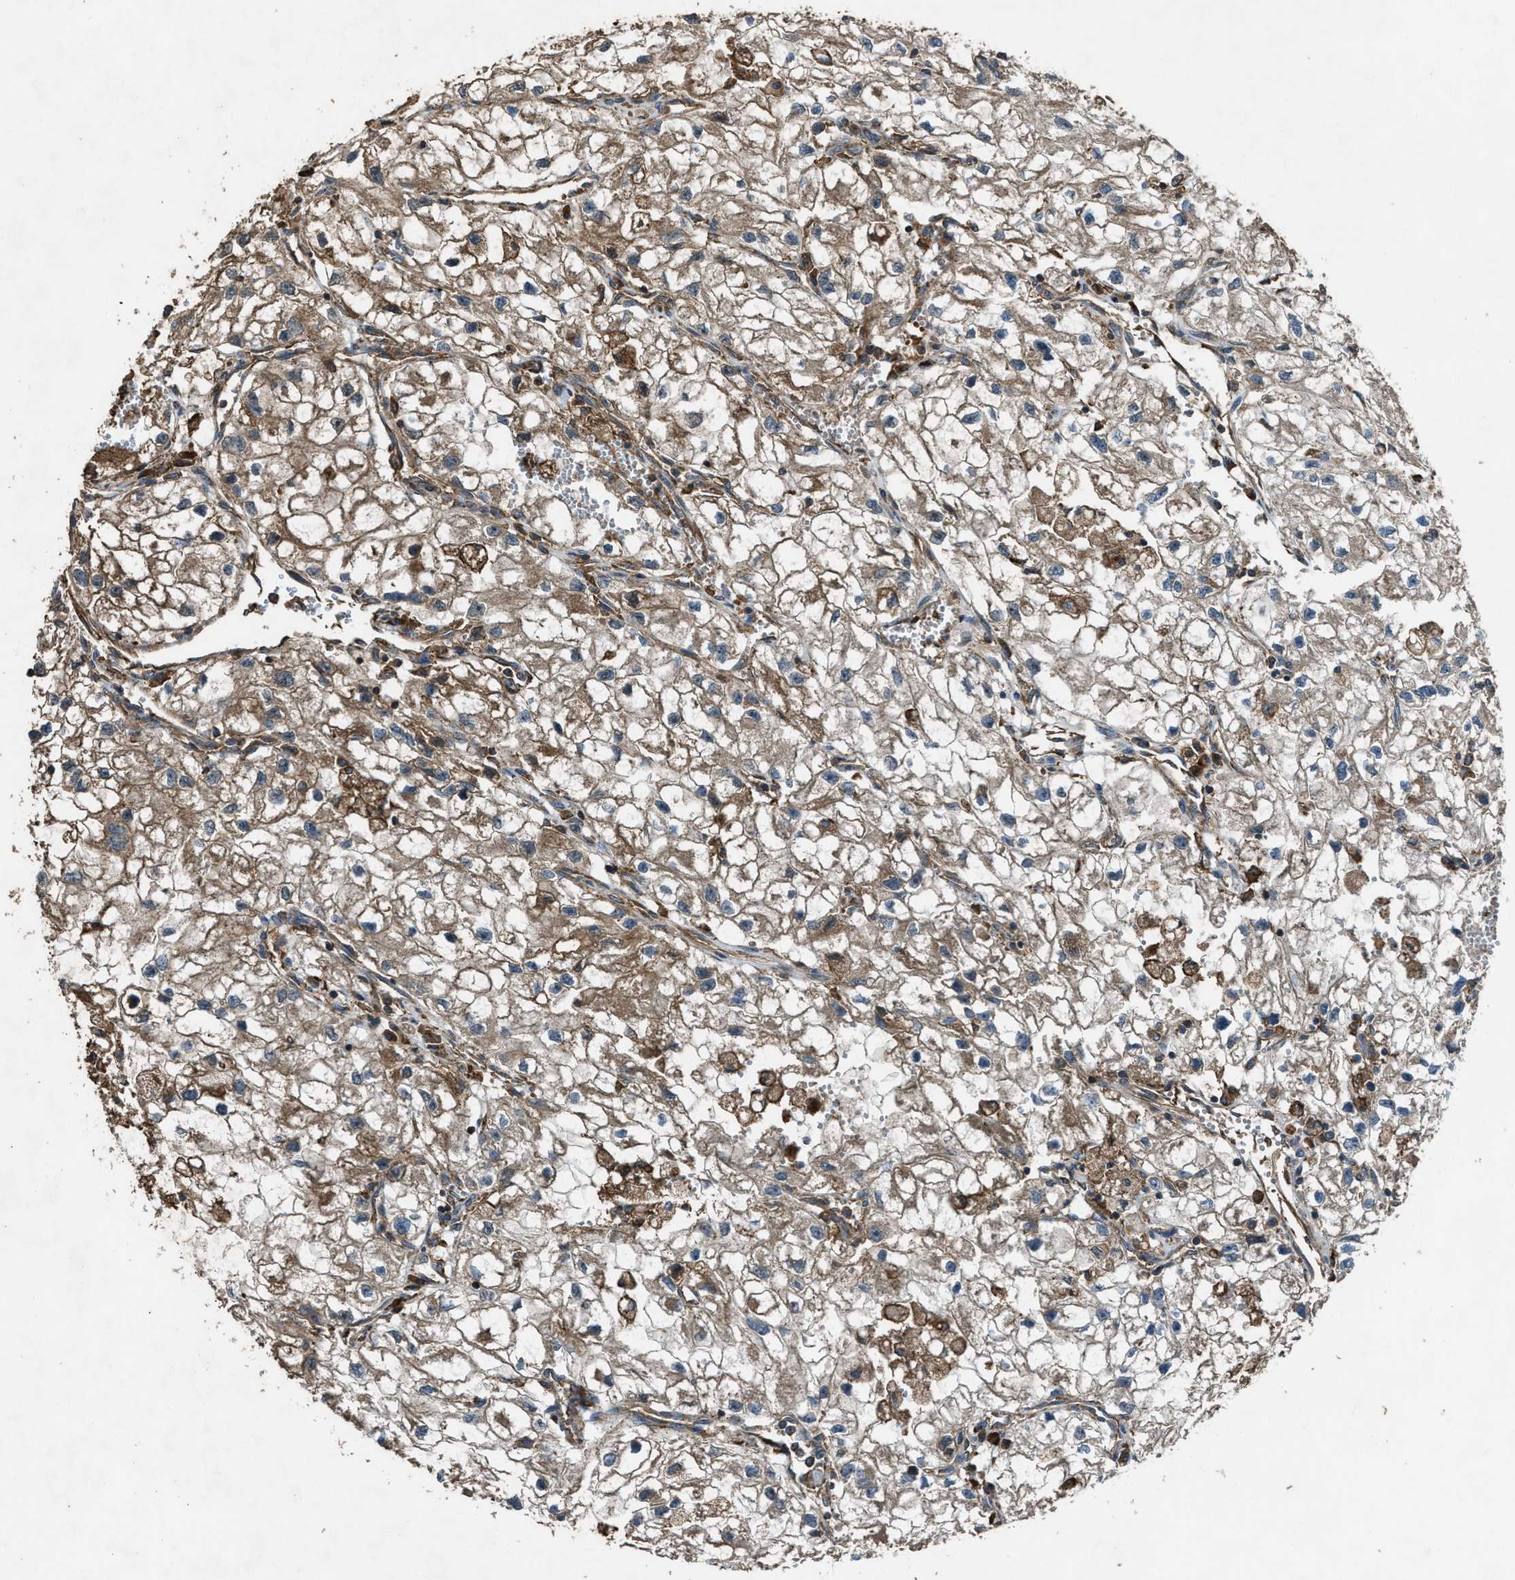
{"staining": {"intensity": "weak", "quantity": ">75%", "location": "cytoplasmic/membranous"}, "tissue": "renal cancer", "cell_type": "Tumor cells", "image_type": "cancer", "snomed": [{"axis": "morphology", "description": "Adenocarcinoma, NOS"}, {"axis": "topography", "description": "Kidney"}], "caption": "Immunohistochemistry (IHC) histopathology image of neoplastic tissue: human renal adenocarcinoma stained using IHC displays low levels of weak protein expression localized specifically in the cytoplasmic/membranous of tumor cells, appearing as a cytoplasmic/membranous brown color.", "gene": "MAP3K8", "patient": {"sex": "female", "age": 70}}